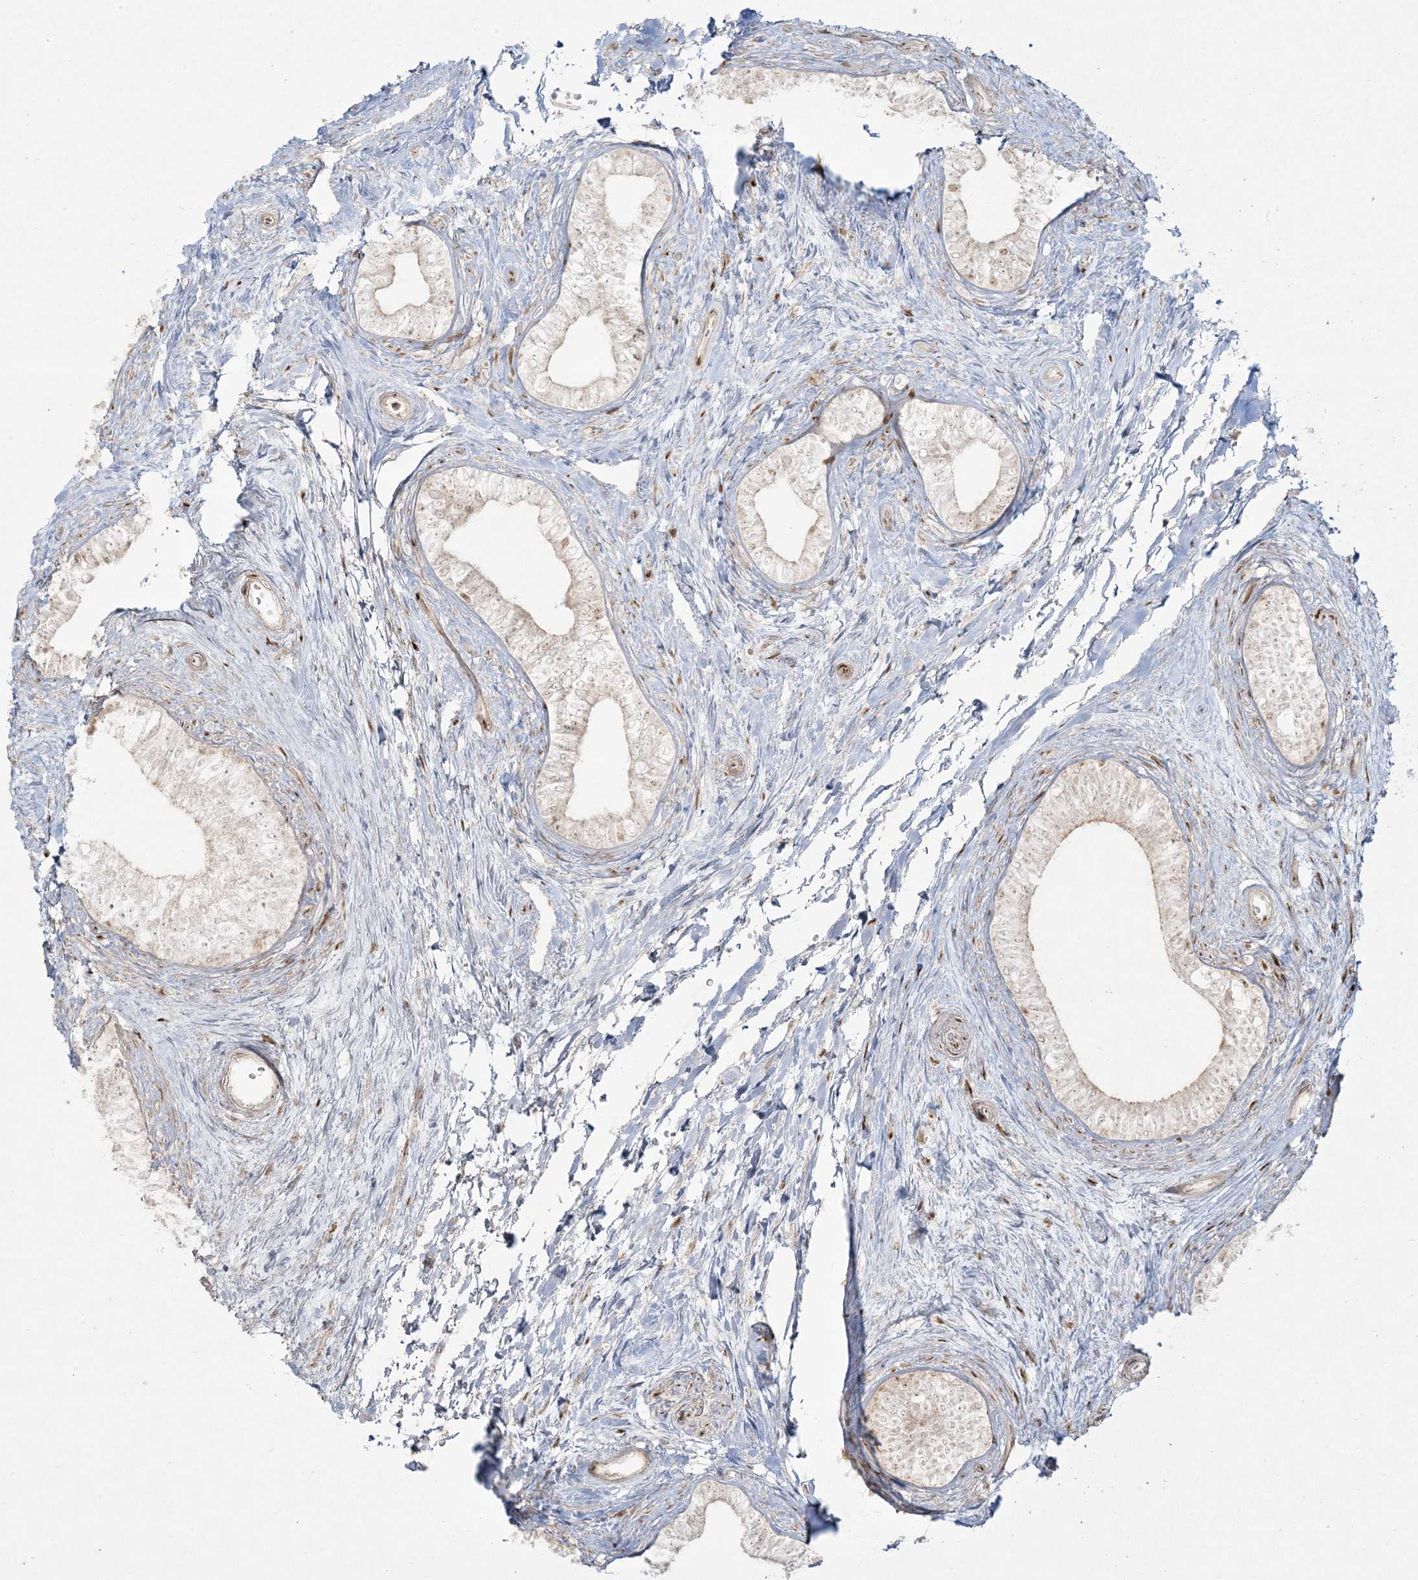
{"staining": {"intensity": "moderate", "quantity": "25%-75%", "location": "cytoplasmic/membranous,nuclear"}, "tissue": "epididymis", "cell_type": "Glandular cells", "image_type": "normal", "snomed": [{"axis": "morphology", "description": "Normal tissue, NOS"}, {"axis": "topography", "description": "Epididymis"}], "caption": "Brown immunohistochemical staining in normal human epididymis displays moderate cytoplasmic/membranous,nuclear staining in about 25%-75% of glandular cells.", "gene": "RBM10", "patient": {"sex": "male", "age": 71}}